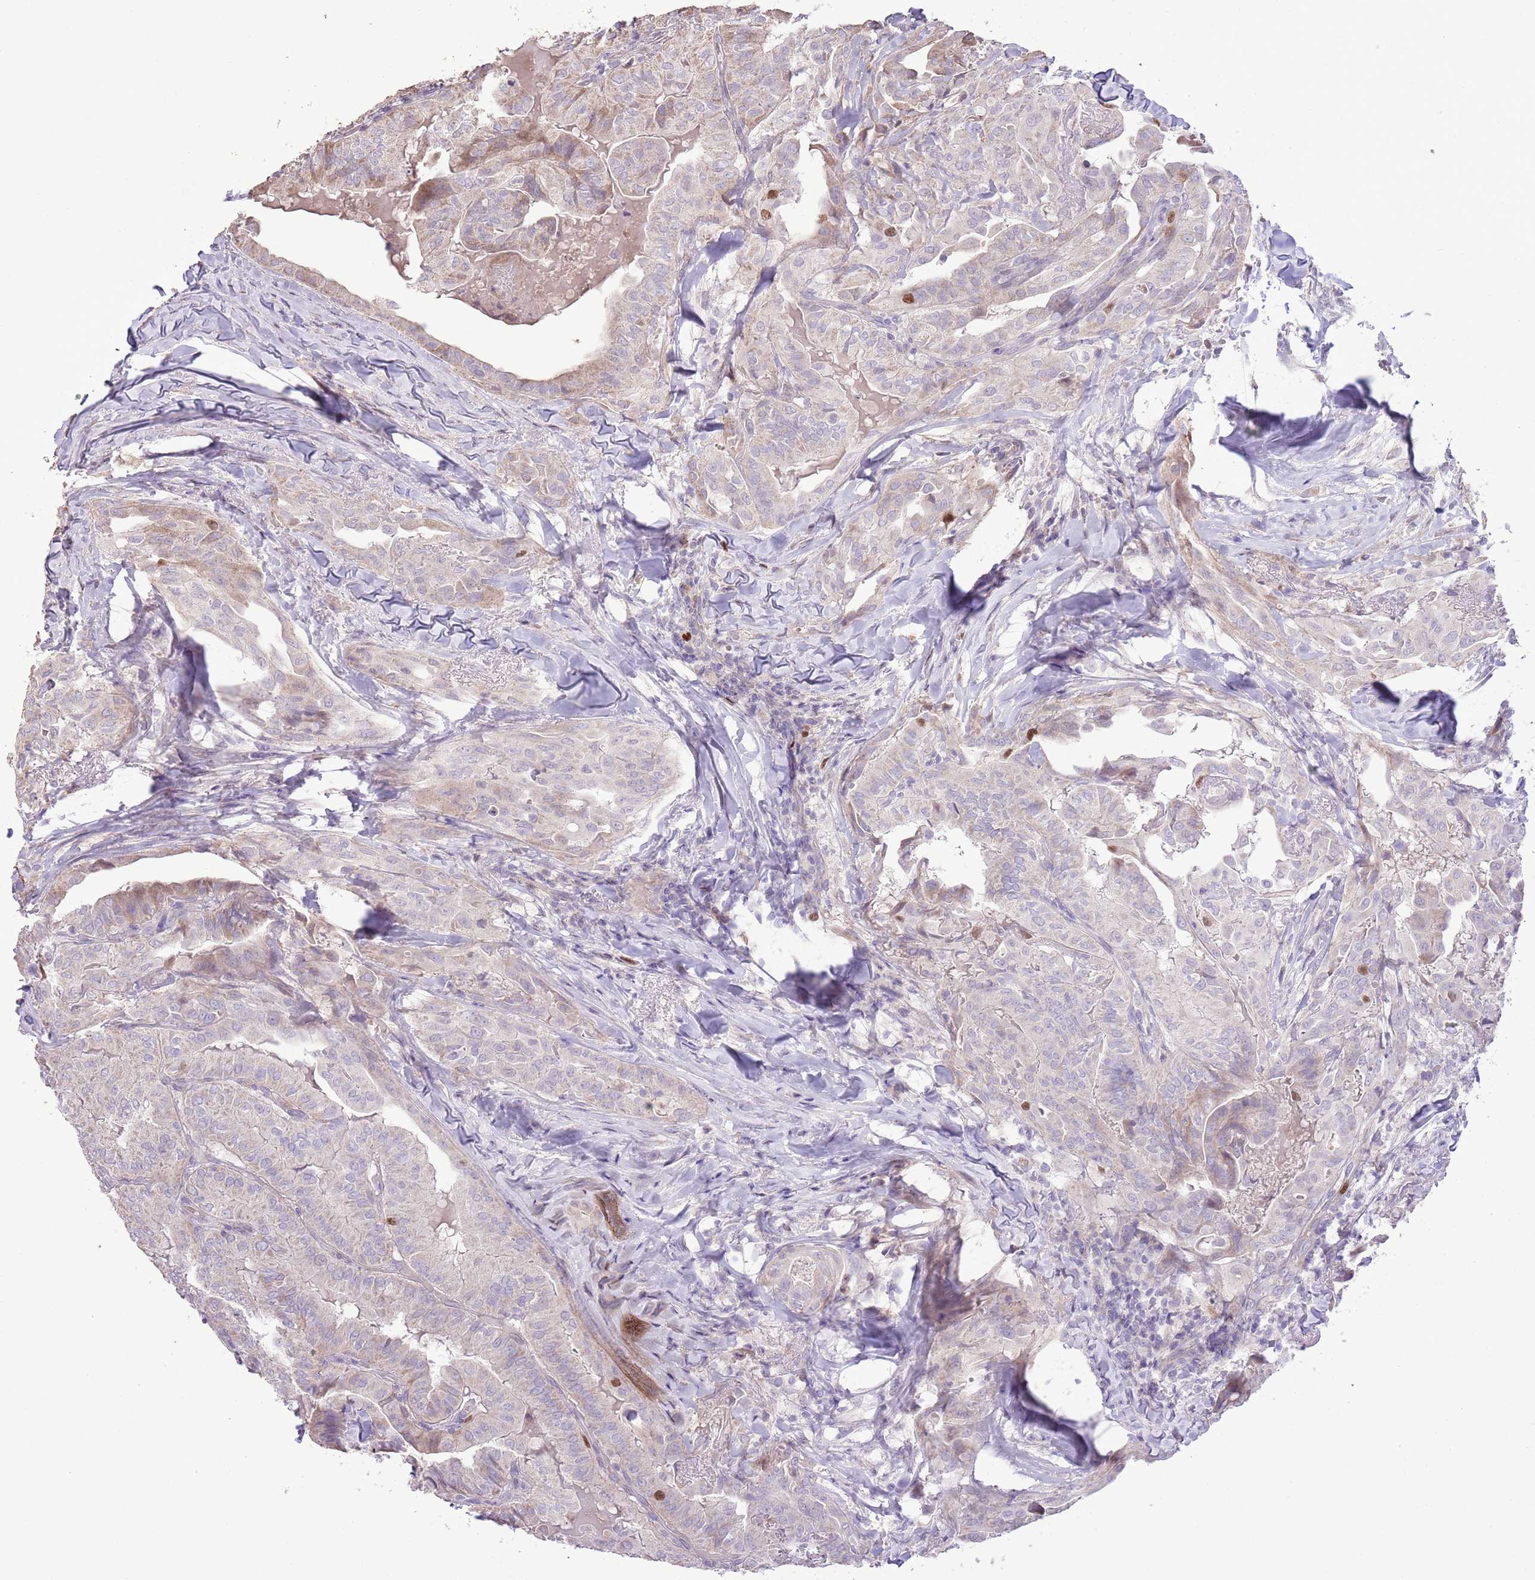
{"staining": {"intensity": "negative", "quantity": "none", "location": "none"}, "tissue": "thyroid cancer", "cell_type": "Tumor cells", "image_type": "cancer", "snomed": [{"axis": "morphology", "description": "Papillary adenocarcinoma, NOS"}, {"axis": "topography", "description": "Thyroid gland"}], "caption": "IHC micrograph of neoplastic tissue: thyroid cancer stained with DAB (3,3'-diaminobenzidine) reveals no significant protein positivity in tumor cells.", "gene": "GMNN", "patient": {"sex": "female", "age": 68}}